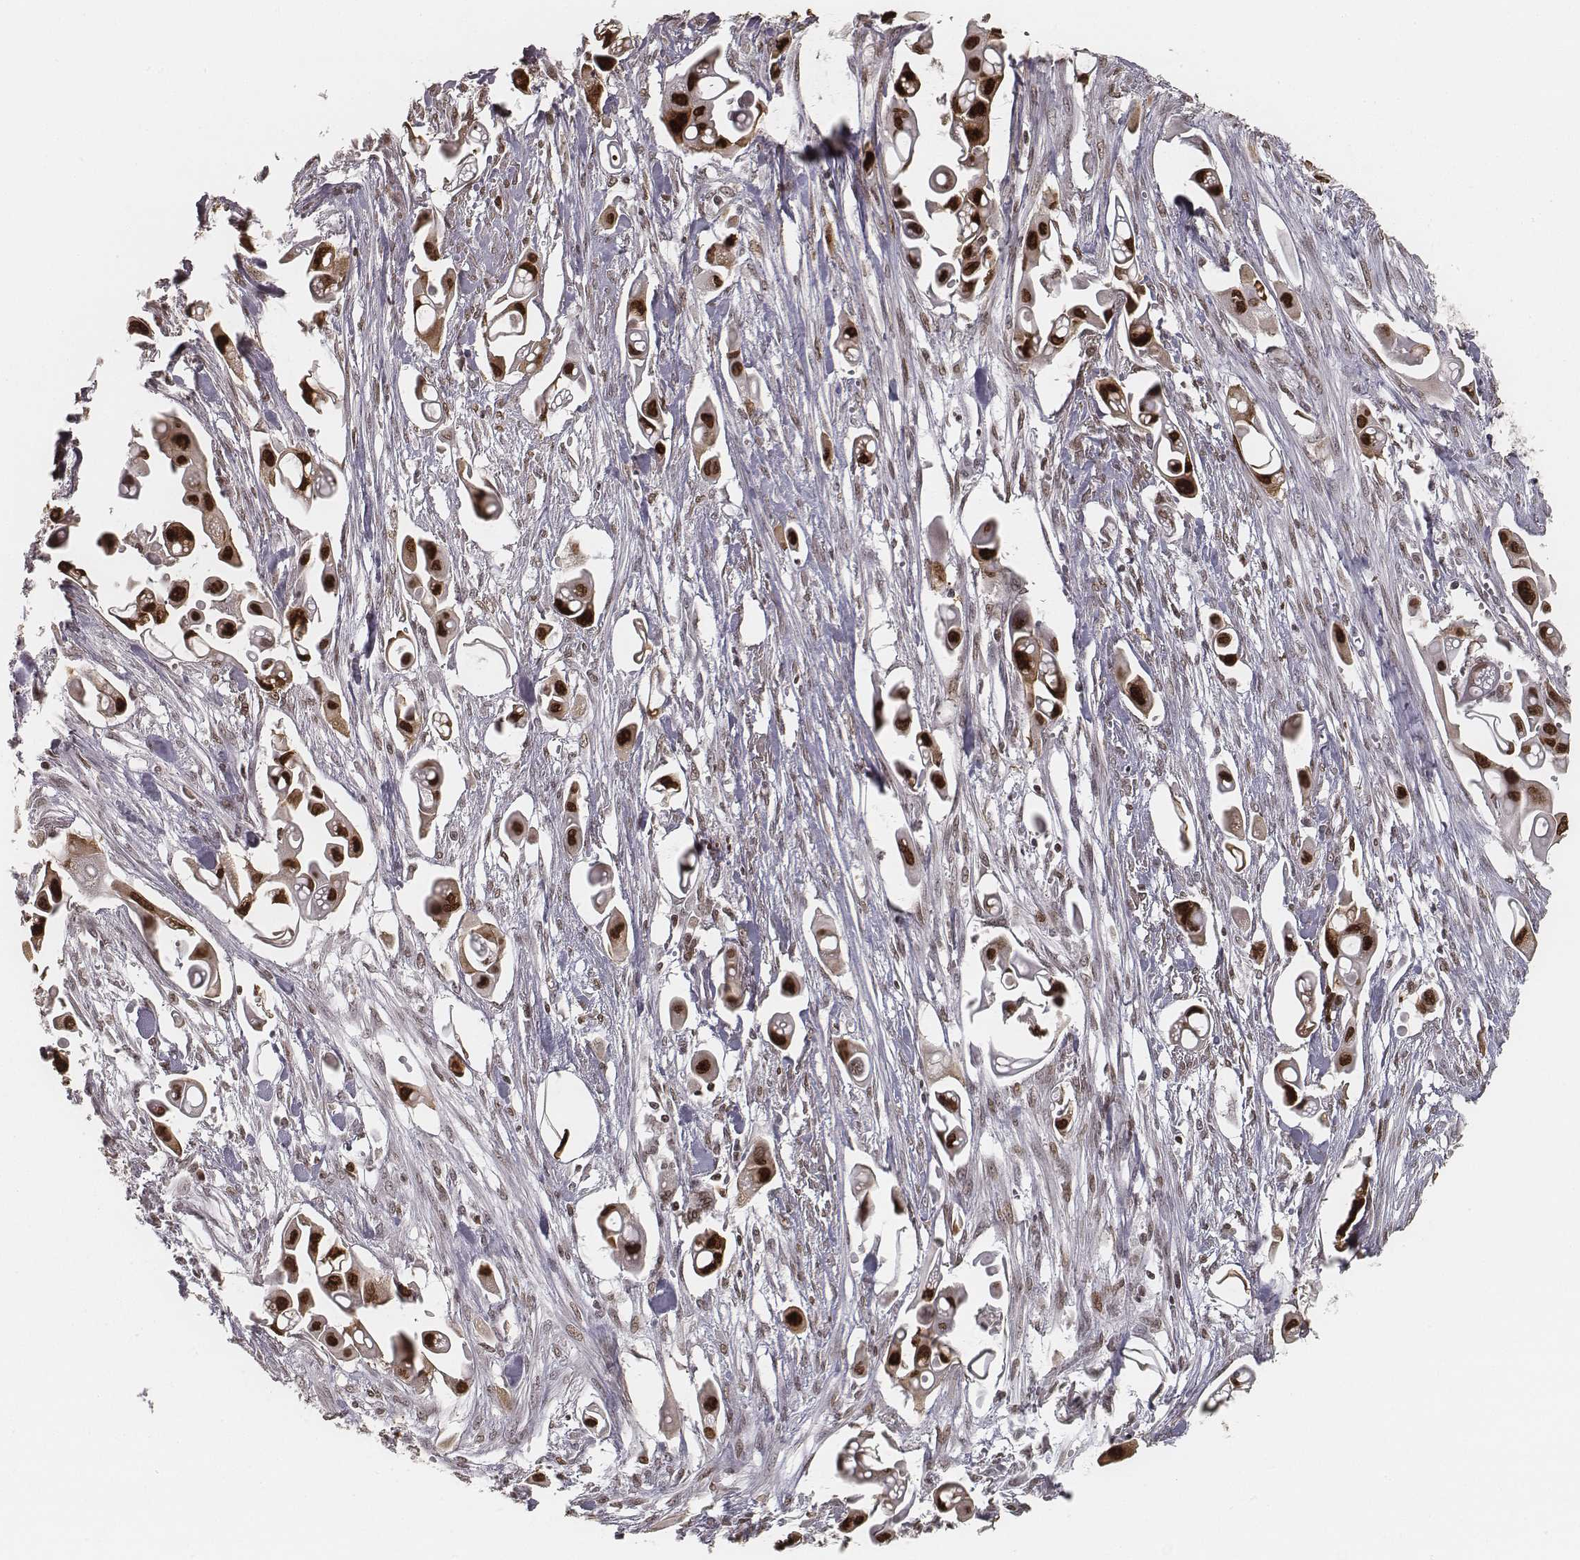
{"staining": {"intensity": "strong", "quantity": ">75%", "location": "nuclear"}, "tissue": "pancreatic cancer", "cell_type": "Tumor cells", "image_type": "cancer", "snomed": [{"axis": "morphology", "description": "Adenocarcinoma, NOS"}, {"axis": "topography", "description": "Pancreas"}], "caption": "Immunohistochemical staining of human pancreatic adenocarcinoma shows high levels of strong nuclear protein staining in about >75% of tumor cells.", "gene": "HMGA2", "patient": {"sex": "male", "age": 50}}